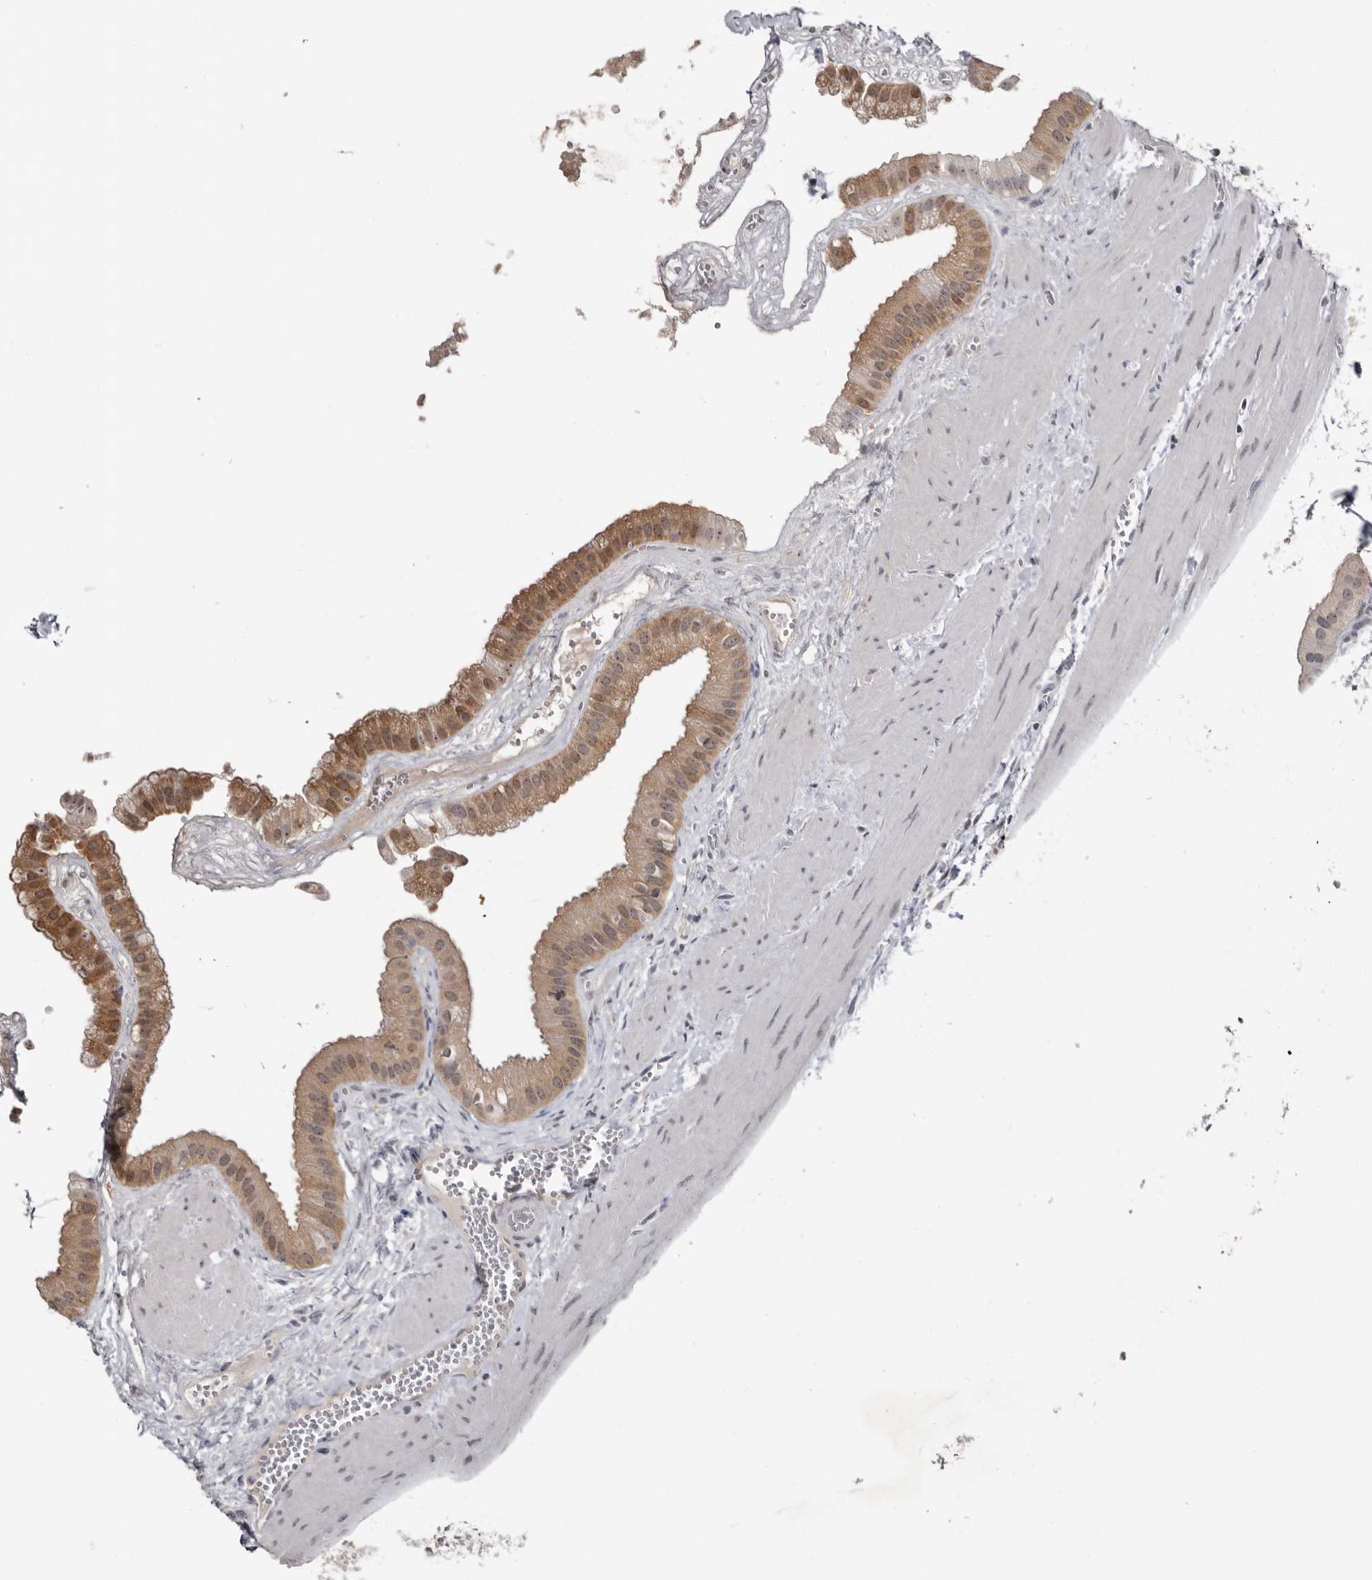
{"staining": {"intensity": "moderate", "quantity": ">75%", "location": "cytoplasmic/membranous"}, "tissue": "gallbladder", "cell_type": "Glandular cells", "image_type": "normal", "snomed": [{"axis": "morphology", "description": "Normal tissue, NOS"}, {"axis": "topography", "description": "Gallbladder"}], "caption": "Moderate cytoplasmic/membranous positivity is appreciated in approximately >75% of glandular cells in unremarkable gallbladder.", "gene": "BAD", "patient": {"sex": "male", "age": 55}}